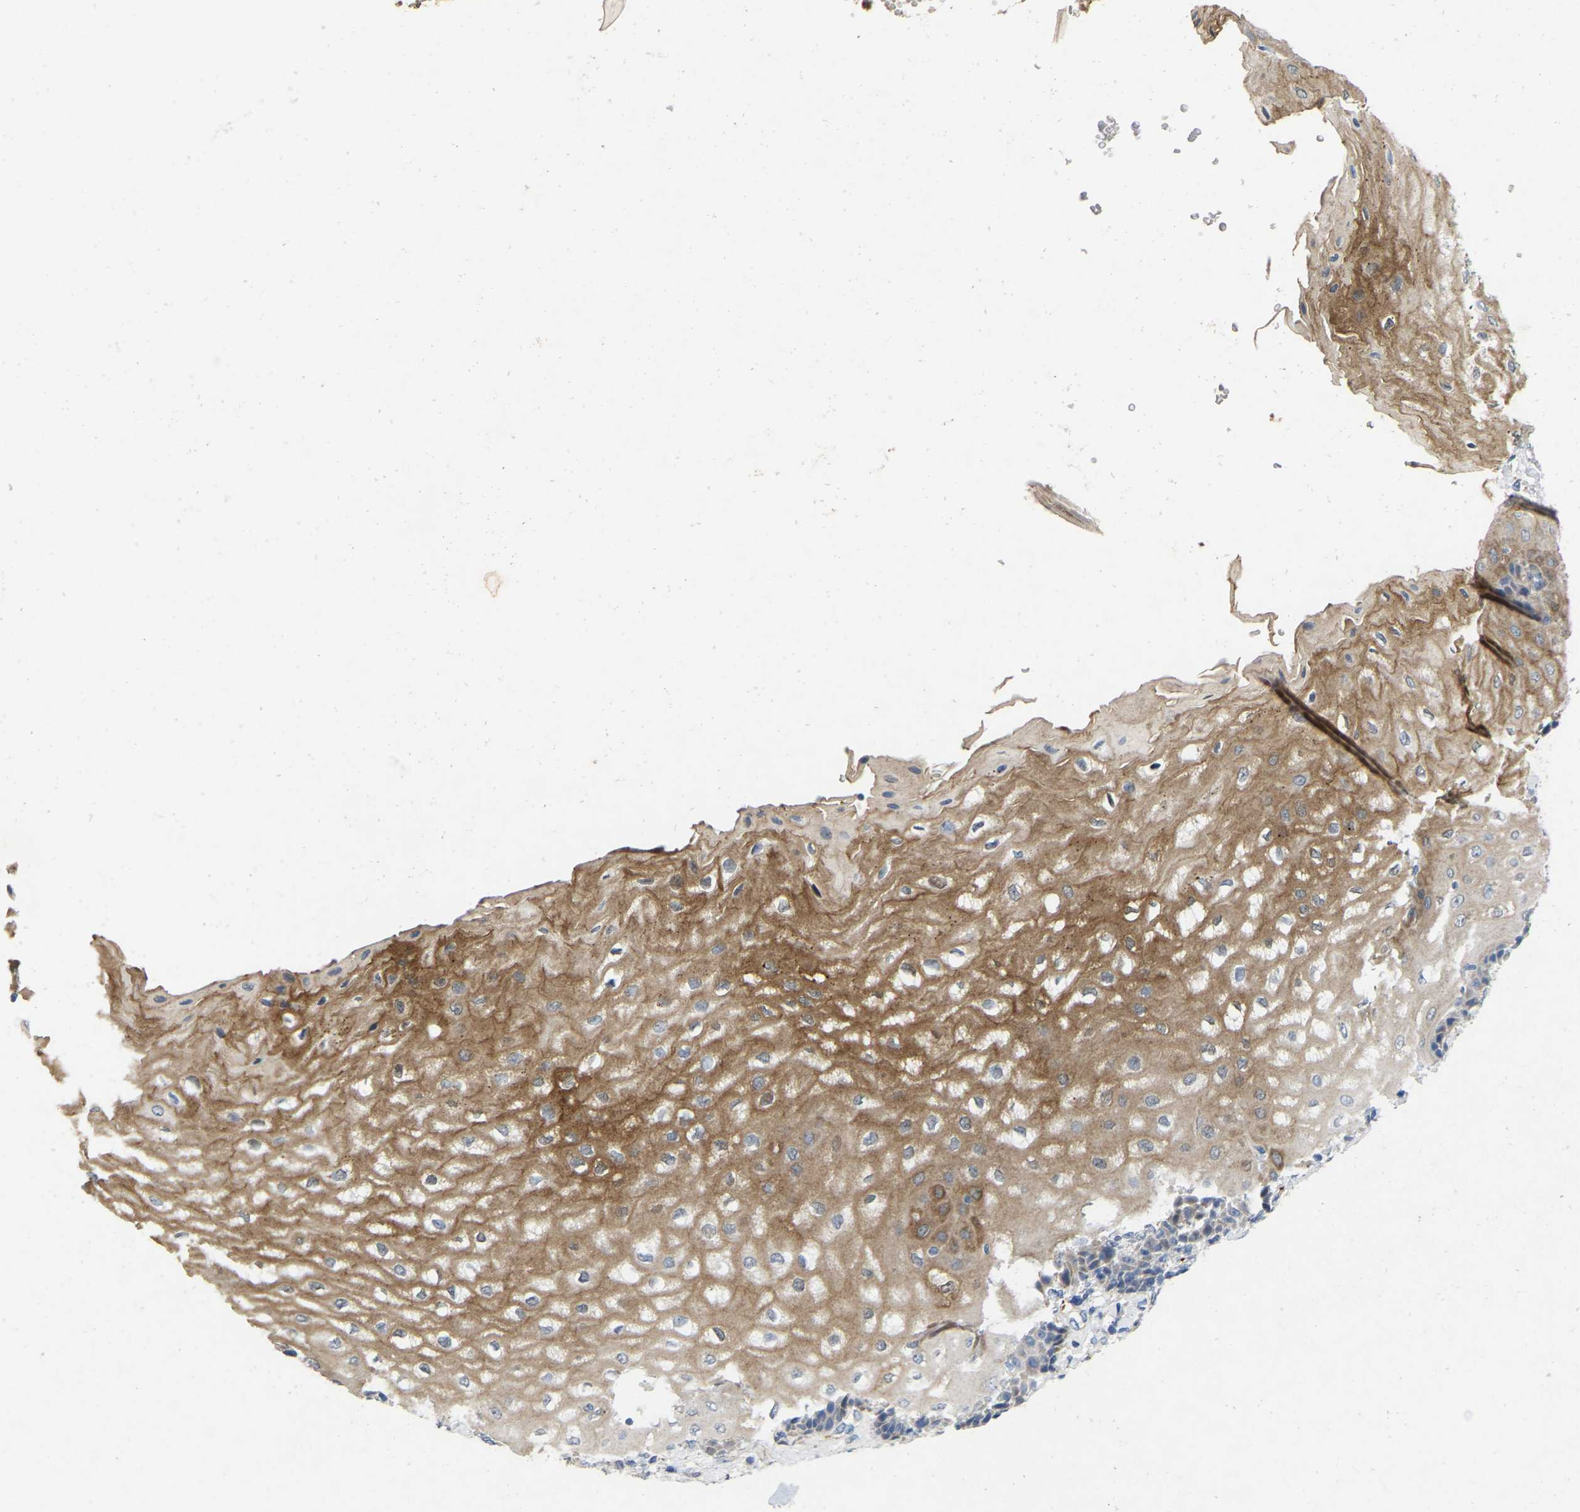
{"staining": {"intensity": "moderate", "quantity": "25%-75%", "location": "cytoplasmic/membranous"}, "tissue": "esophagus", "cell_type": "Squamous epithelial cells", "image_type": "normal", "snomed": [{"axis": "morphology", "description": "Normal tissue, NOS"}, {"axis": "topography", "description": "Esophagus"}], "caption": "A brown stain labels moderate cytoplasmic/membranous positivity of a protein in squamous epithelial cells of normal human esophagus. The staining was performed using DAB (3,3'-diaminobenzidine) to visualize the protein expression in brown, while the nuclei were stained in blue with hematoxylin (Magnification: 20x).", "gene": "RHEB", "patient": {"sex": "male", "age": 54}}